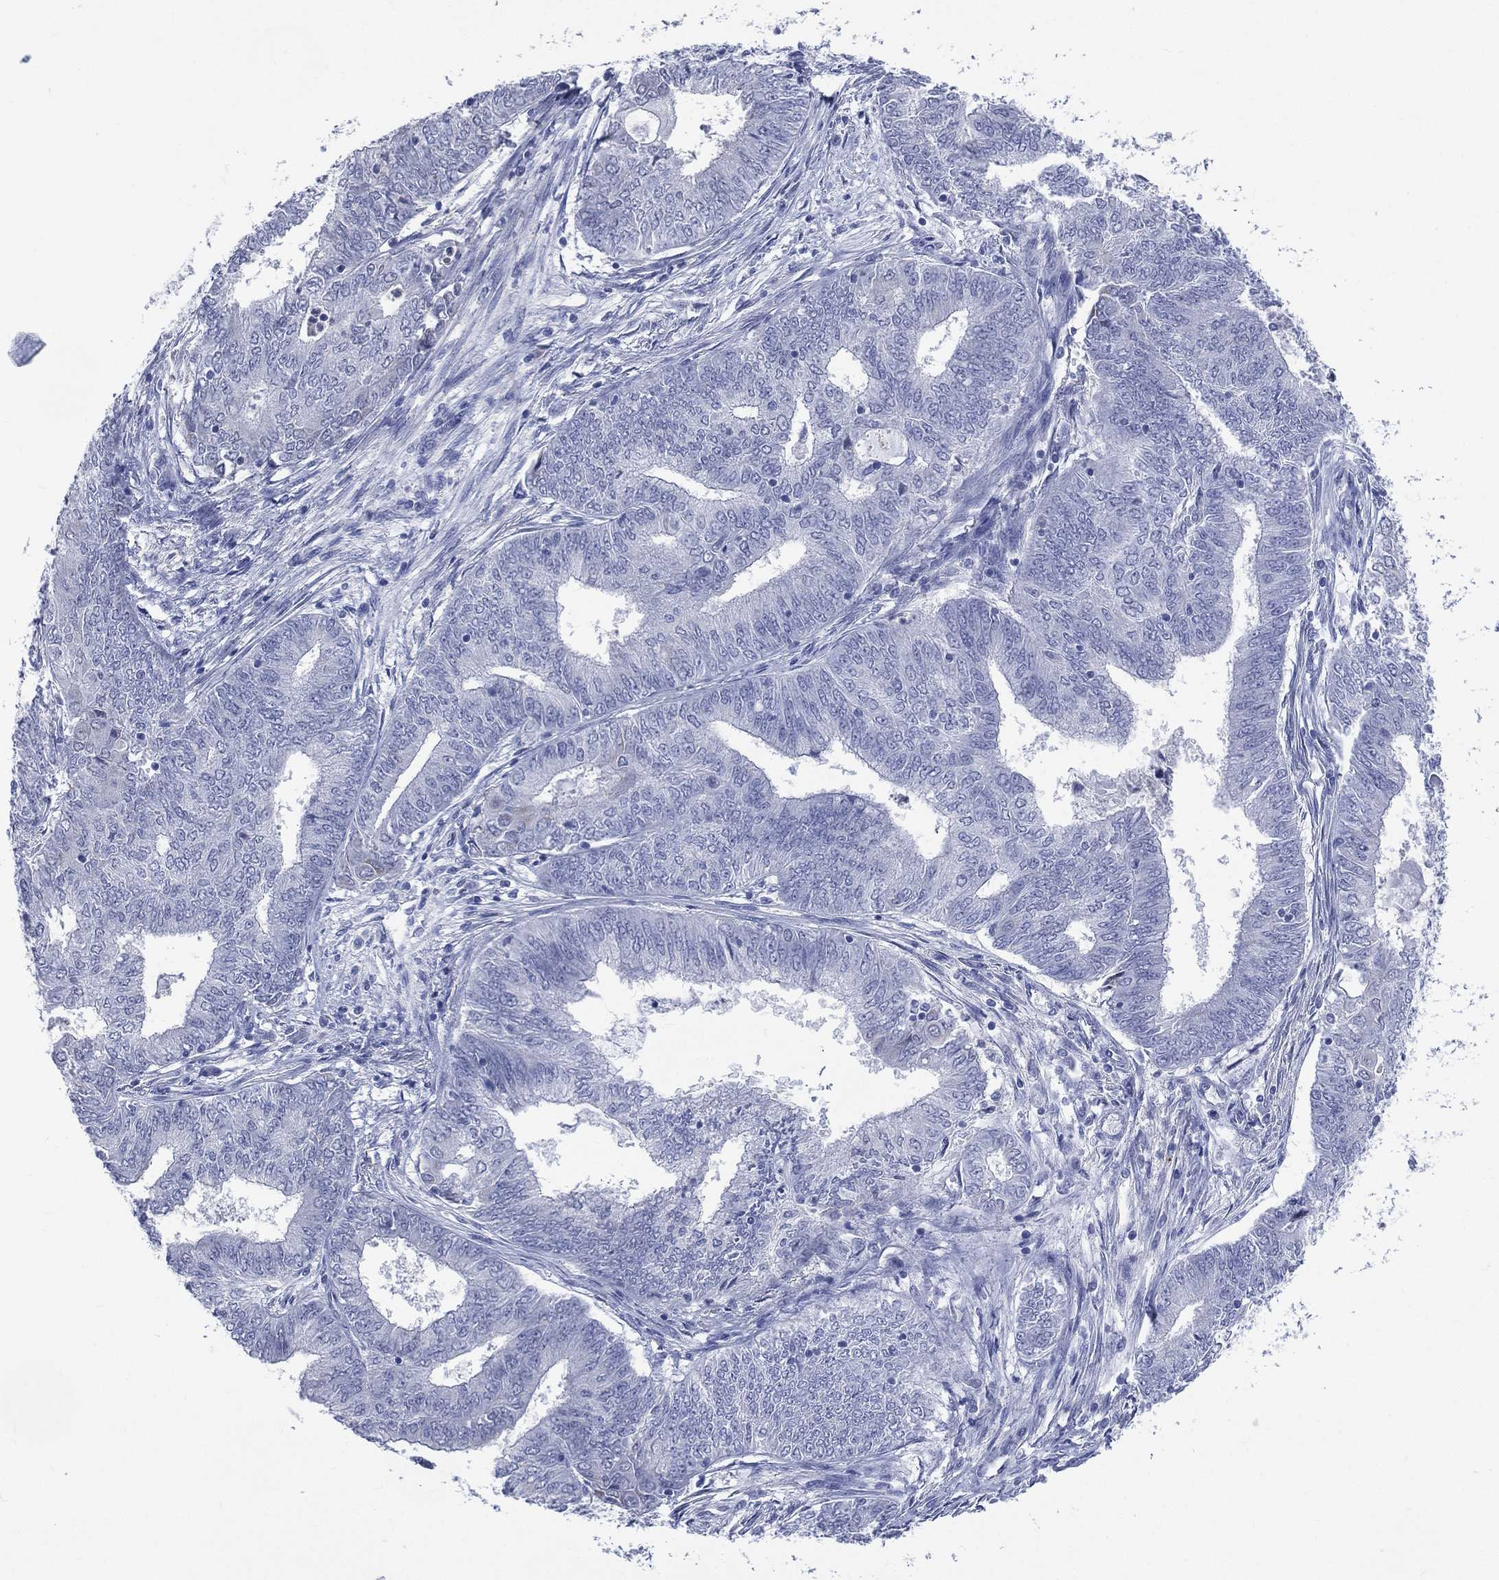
{"staining": {"intensity": "negative", "quantity": "none", "location": "none"}, "tissue": "endometrial cancer", "cell_type": "Tumor cells", "image_type": "cancer", "snomed": [{"axis": "morphology", "description": "Adenocarcinoma, NOS"}, {"axis": "topography", "description": "Endometrium"}], "caption": "A high-resolution image shows immunohistochemistry (IHC) staining of endometrial cancer, which demonstrates no significant staining in tumor cells. (DAB IHC visualized using brightfield microscopy, high magnification).", "gene": "AKAP3", "patient": {"sex": "female", "age": 62}}